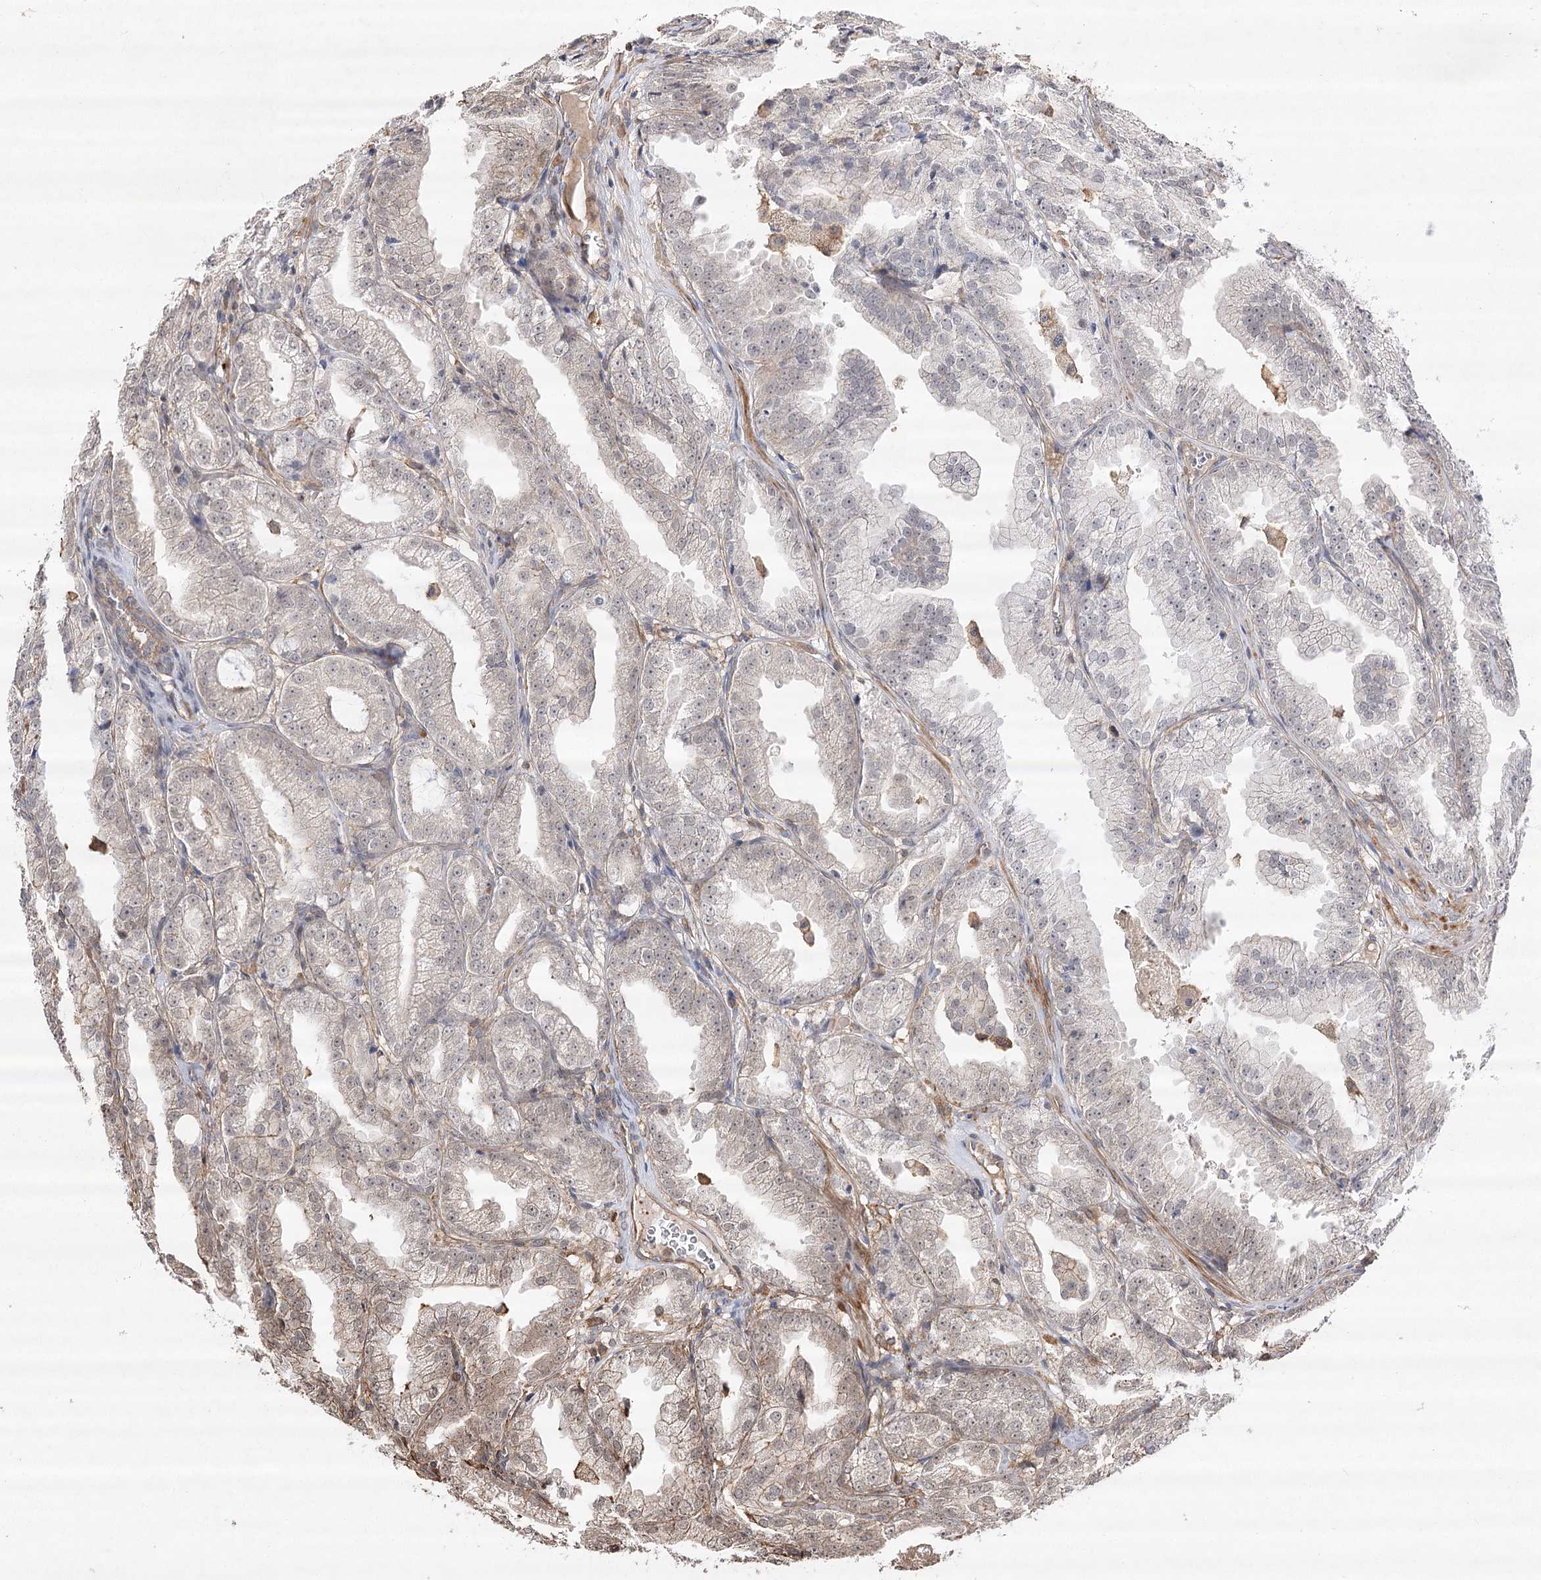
{"staining": {"intensity": "weak", "quantity": "<25%", "location": "cytoplasmic/membranous"}, "tissue": "prostate cancer", "cell_type": "Tumor cells", "image_type": "cancer", "snomed": [{"axis": "morphology", "description": "Adenocarcinoma, High grade"}, {"axis": "topography", "description": "Prostate"}], "caption": "A high-resolution photomicrograph shows immunohistochemistry staining of prostate adenocarcinoma (high-grade), which exhibits no significant expression in tumor cells.", "gene": "OBSL1", "patient": {"sex": "male", "age": 61}}